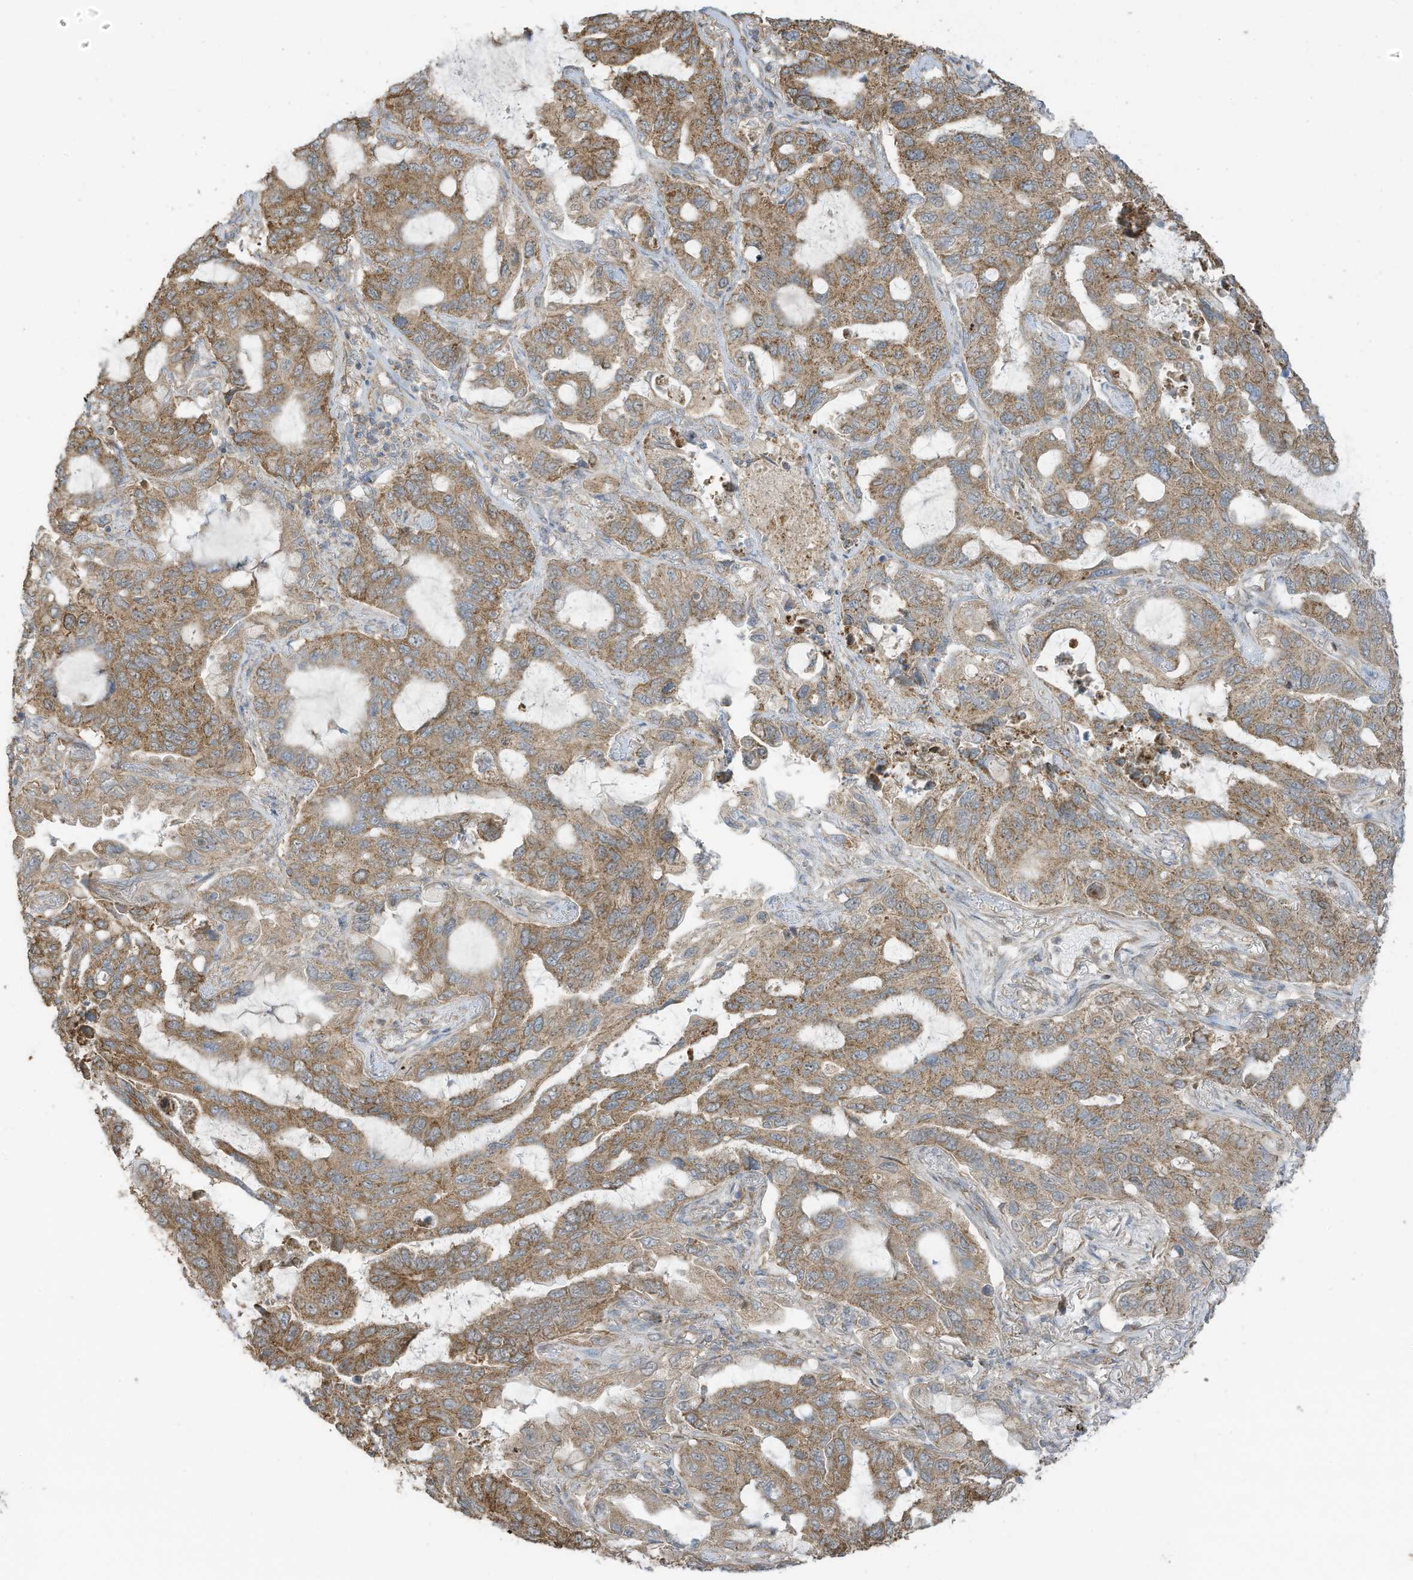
{"staining": {"intensity": "moderate", "quantity": ">75%", "location": "cytoplasmic/membranous"}, "tissue": "lung cancer", "cell_type": "Tumor cells", "image_type": "cancer", "snomed": [{"axis": "morphology", "description": "Adenocarcinoma, NOS"}, {"axis": "topography", "description": "Lung"}], "caption": "Protein staining by IHC exhibits moderate cytoplasmic/membranous expression in about >75% of tumor cells in adenocarcinoma (lung).", "gene": "CGAS", "patient": {"sex": "male", "age": 64}}